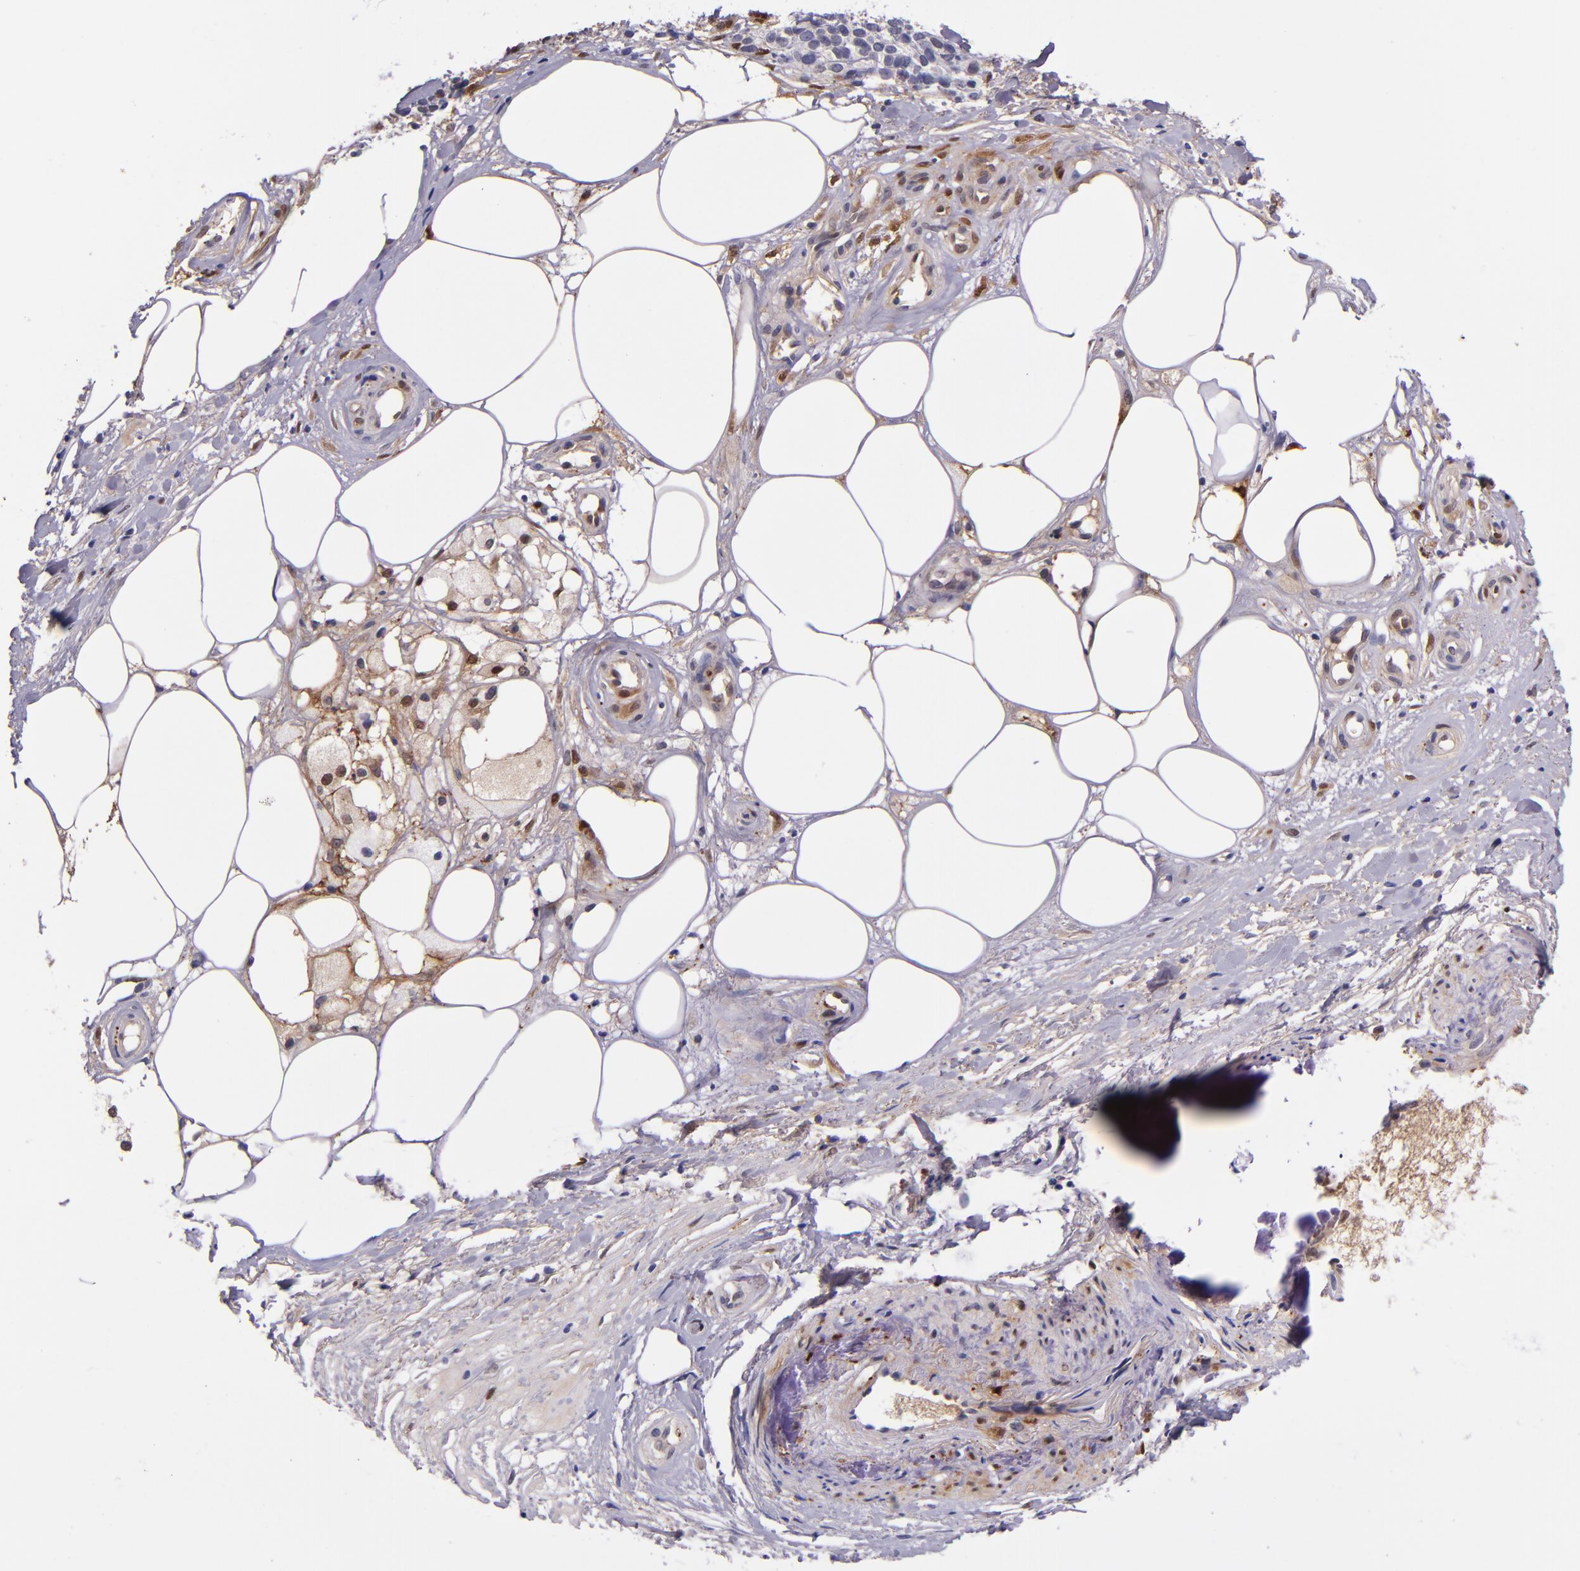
{"staining": {"intensity": "strong", "quantity": "25%-75%", "location": "cytoplasmic/membranous,nuclear"}, "tissue": "melanoma", "cell_type": "Tumor cells", "image_type": "cancer", "snomed": [{"axis": "morphology", "description": "Malignant melanoma, NOS"}, {"axis": "topography", "description": "Skin"}], "caption": "Immunohistochemical staining of malignant melanoma displays high levels of strong cytoplasmic/membranous and nuclear expression in approximately 25%-75% of tumor cells.", "gene": "LGALS1", "patient": {"sex": "female", "age": 85}}